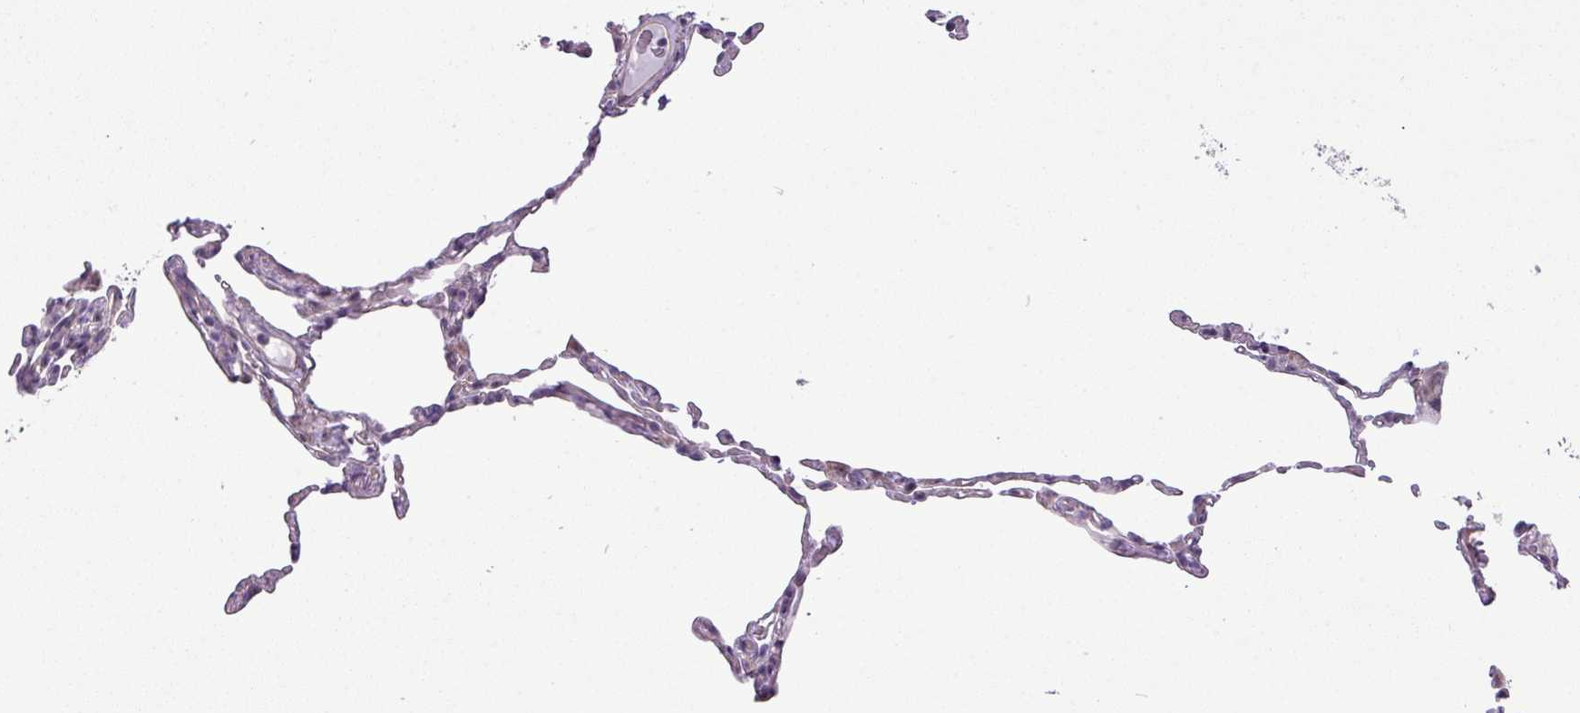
{"staining": {"intensity": "weak", "quantity": "<25%", "location": "nuclear"}, "tissue": "lung", "cell_type": "Alveolar cells", "image_type": "normal", "snomed": [{"axis": "morphology", "description": "Normal tissue, NOS"}, {"axis": "topography", "description": "Lung"}], "caption": "This is an immunohistochemistry (IHC) photomicrograph of normal lung. There is no expression in alveolar cells.", "gene": "MAK16", "patient": {"sex": "female", "age": 57}}